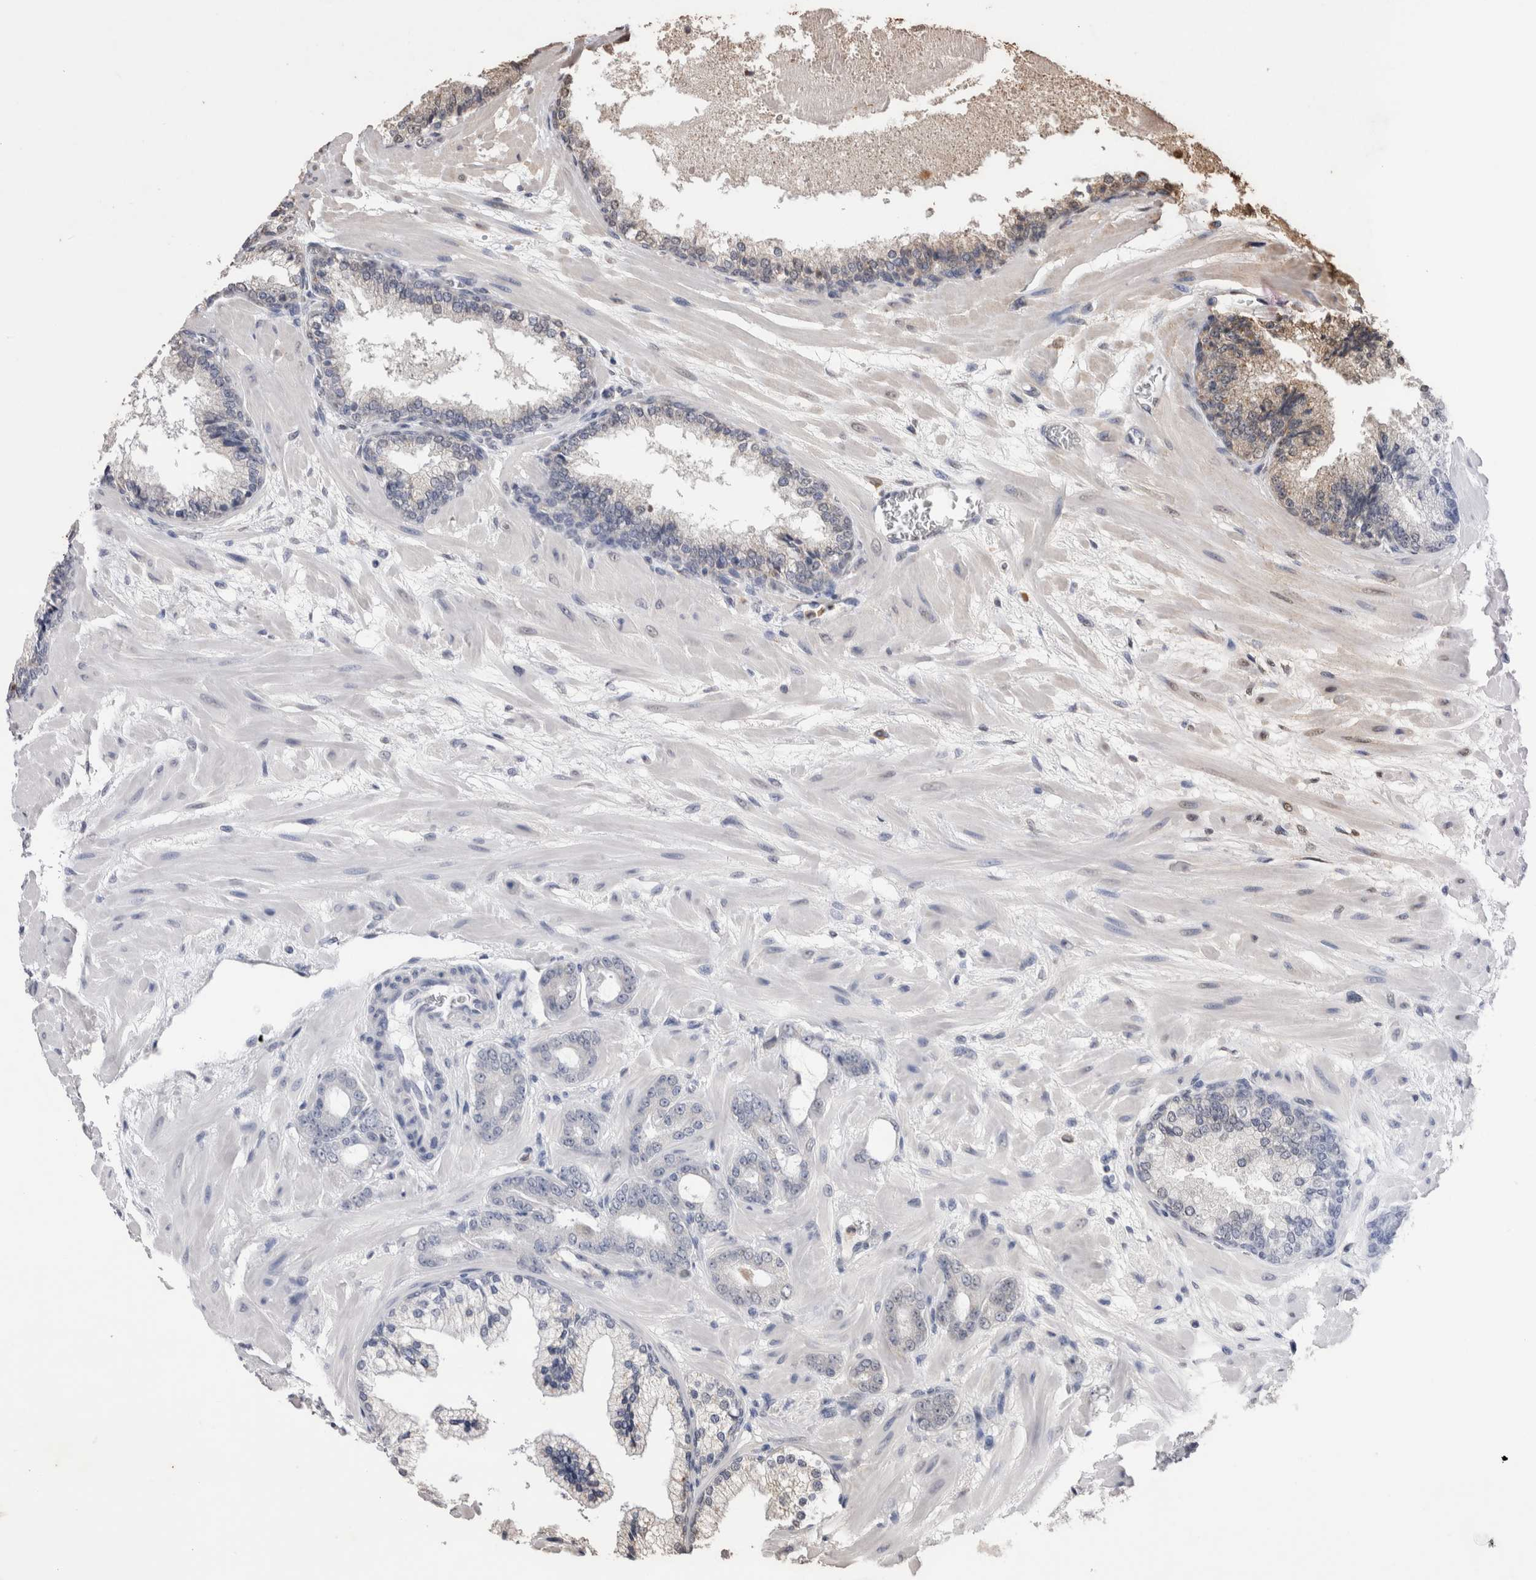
{"staining": {"intensity": "negative", "quantity": "none", "location": "none"}, "tissue": "prostate cancer", "cell_type": "Tumor cells", "image_type": "cancer", "snomed": [{"axis": "morphology", "description": "Adenocarcinoma, Low grade"}, {"axis": "topography", "description": "Prostate"}], "caption": "IHC histopathology image of low-grade adenocarcinoma (prostate) stained for a protein (brown), which displays no positivity in tumor cells.", "gene": "GRK5", "patient": {"sex": "male", "age": 63}}